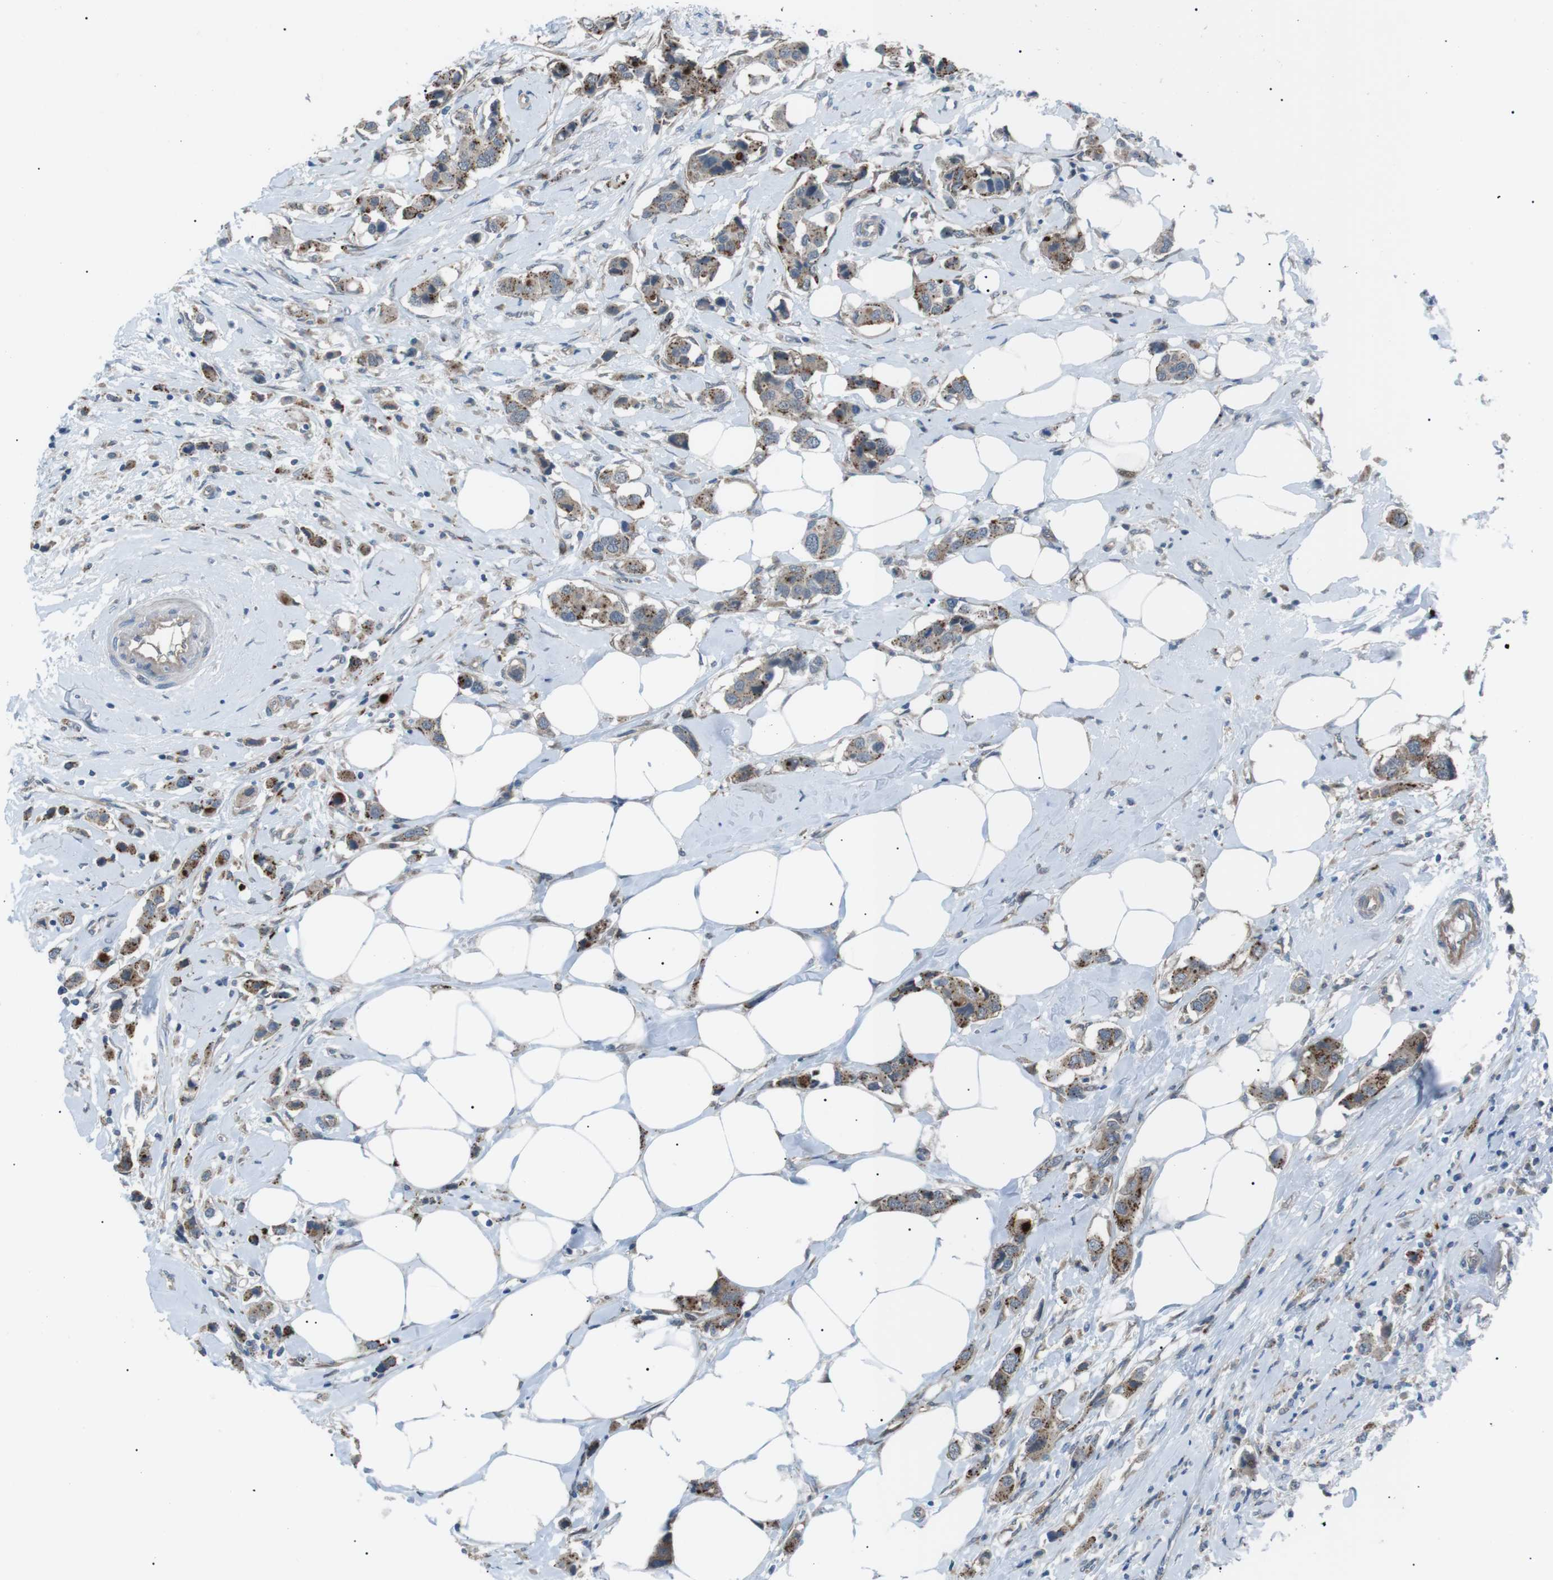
{"staining": {"intensity": "moderate", "quantity": ">75%", "location": "cytoplasmic/membranous"}, "tissue": "breast cancer", "cell_type": "Tumor cells", "image_type": "cancer", "snomed": [{"axis": "morphology", "description": "Normal tissue, NOS"}, {"axis": "morphology", "description": "Duct carcinoma"}, {"axis": "topography", "description": "Breast"}], "caption": "This is an image of IHC staining of infiltrating ductal carcinoma (breast), which shows moderate positivity in the cytoplasmic/membranous of tumor cells.", "gene": "B4GALNT2", "patient": {"sex": "female", "age": 50}}